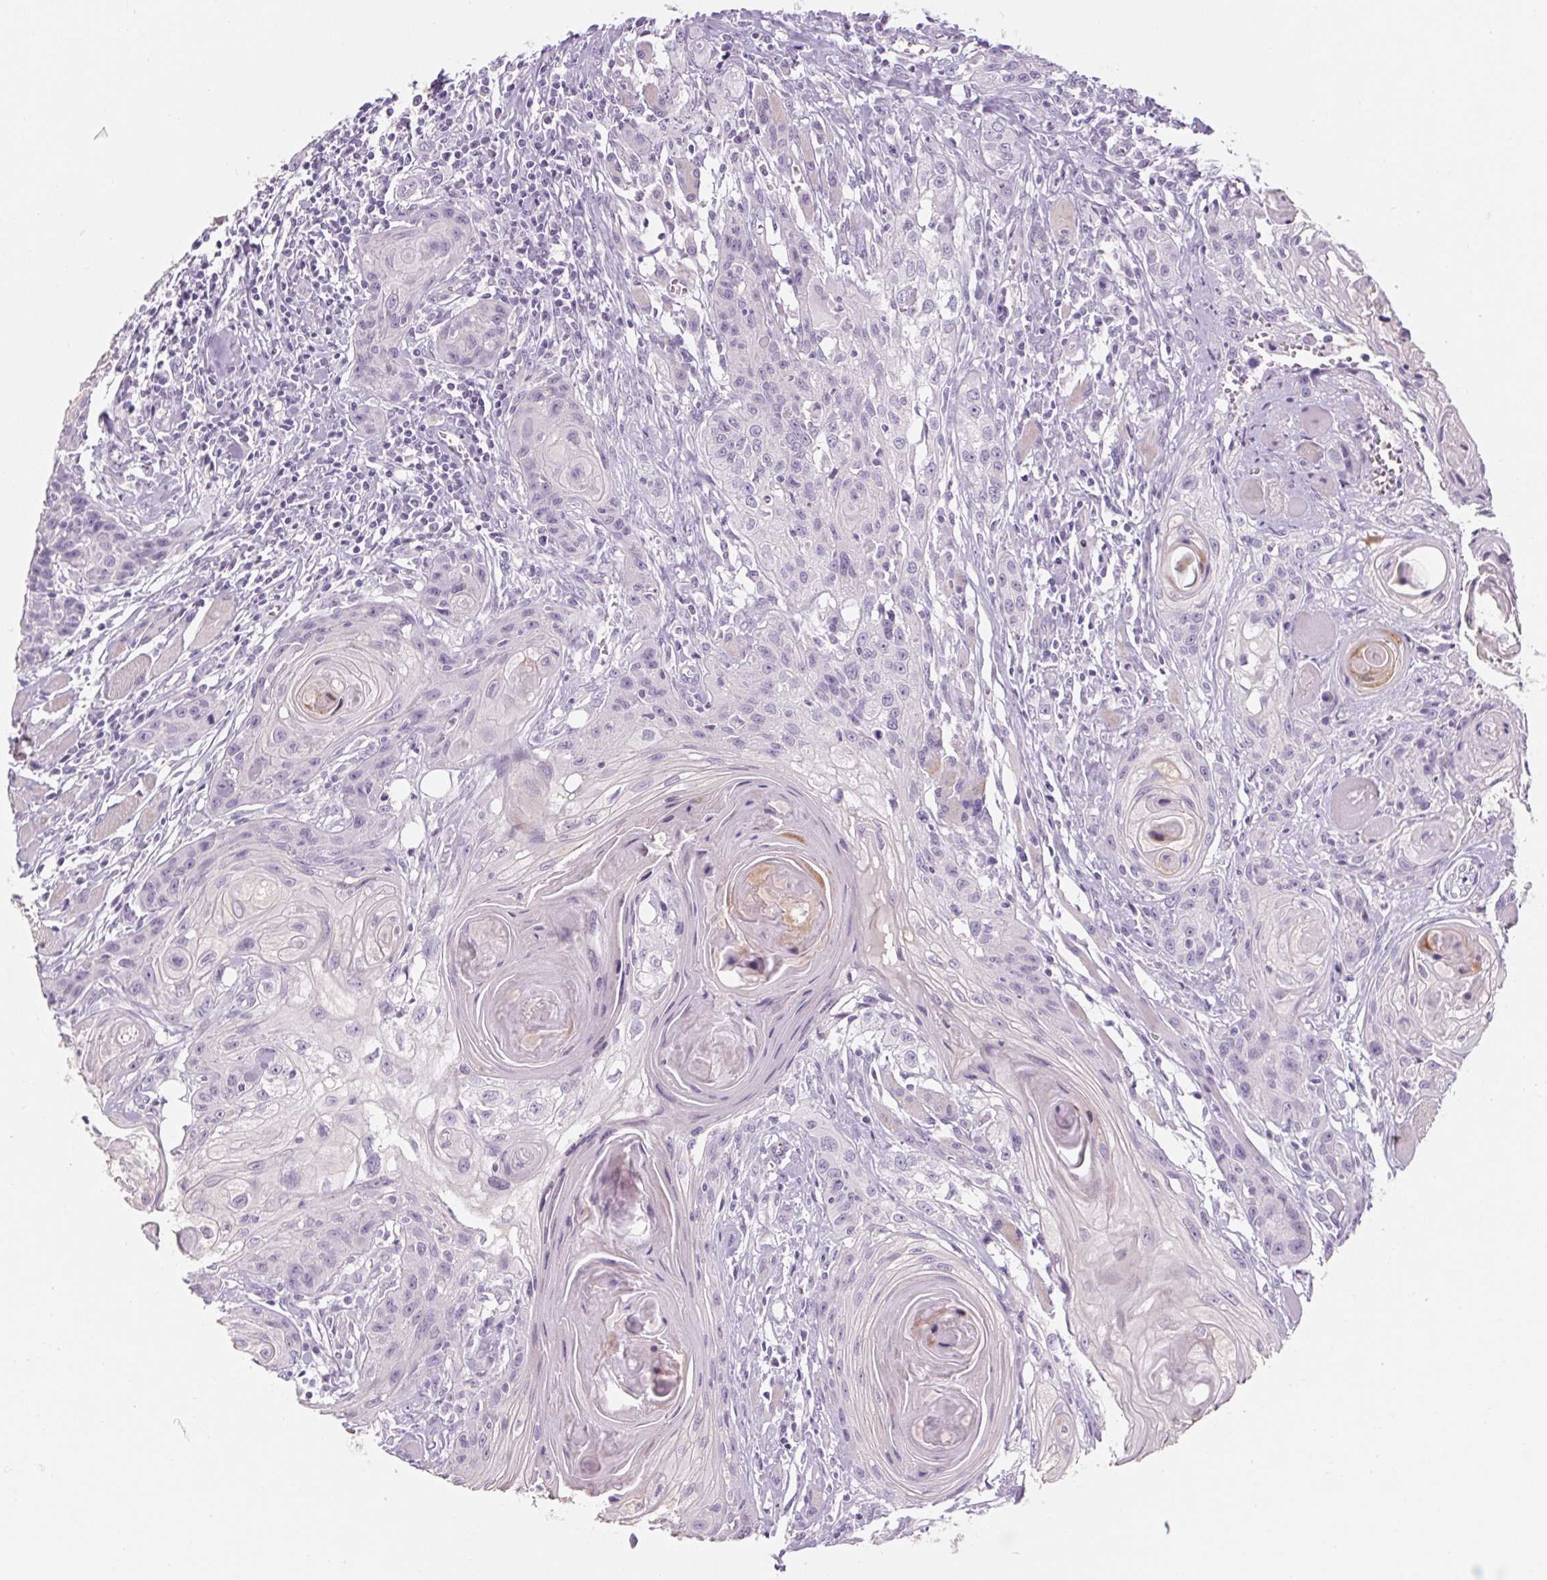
{"staining": {"intensity": "negative", "quantity": "none", "location": "none"}, "tissue": "head and neck cancer", "cell_type": "Tumor cells", "image_type": "cancer", "snomed": [{"axis": "morphology", "description": "Squamous cell carcinoma, NOS"}, {"axis": "topography", "description": "Oral tissue"}, {"axis": "topography", "description": "Head-Neck"}], "caption": "Immunohistochemistry (IHC) photomicrograph of neoplastic tissue: head and neck cancer stained with DAB (3,3'-diaminobenzidine) shows no significant protein positivity in tumor cells. The staining is performed using DAB (3,3'-diaminobenzidine) brown chromogen with nuclei counter-stained in using hematoxylin.", "gene": "RPTN", "patient": {"sex": "male", "age": 58}}